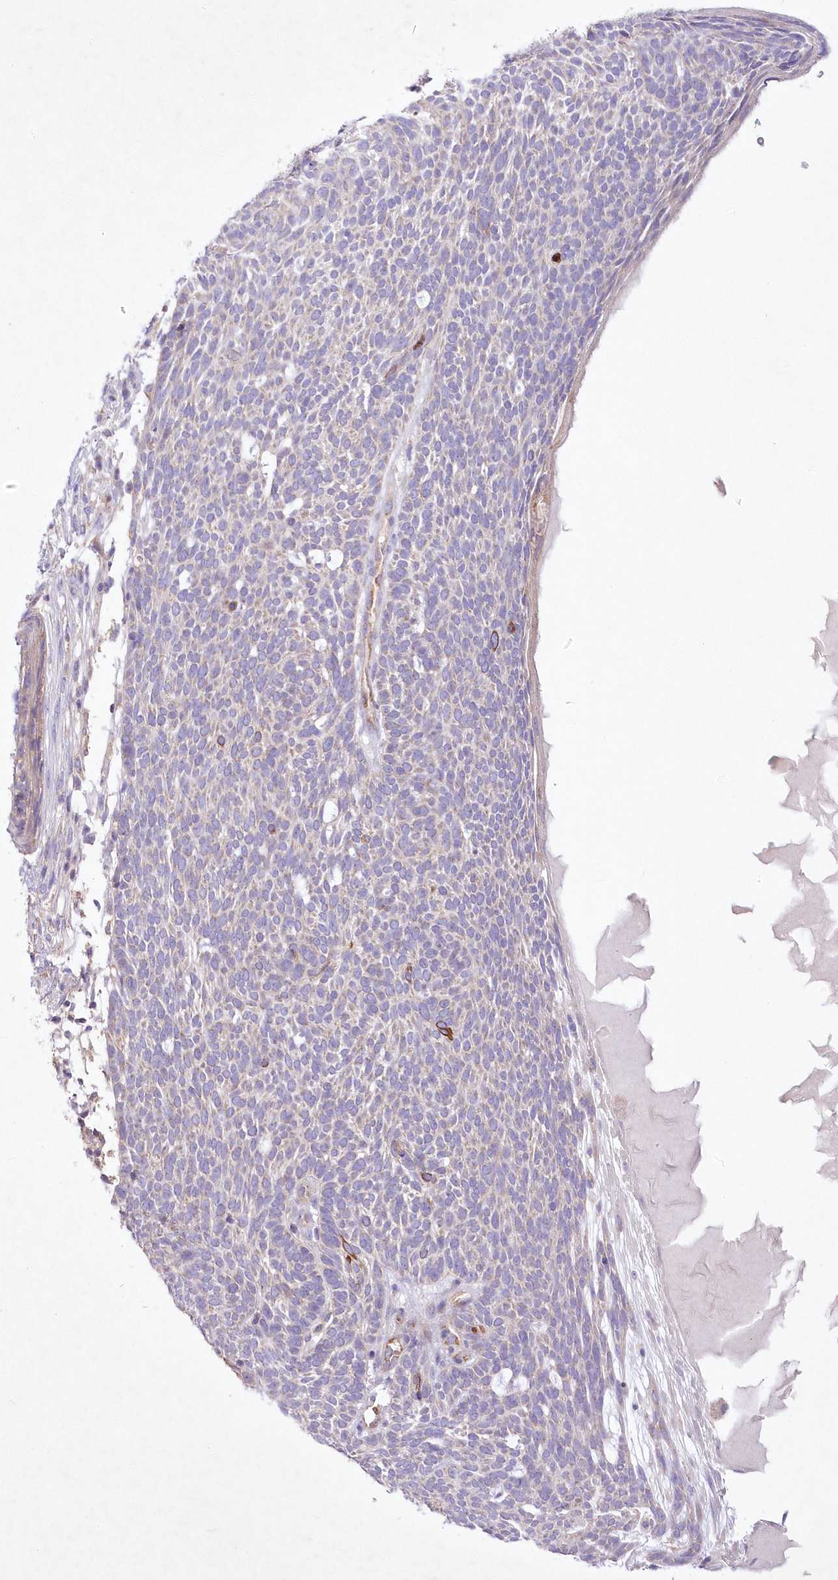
{"staining": {"intensity": "negative", "quantity": "none", "location": "none"}, "tissue": "skin cancer", "cell_type": "Tumor cells", "image_type": "cancer", "snomed": [{"axis": "morphology", "description": "Squamous cell carcinoma, NOS"}, {"axis": "topography", "description": "Skin"}], "caption": "IHC of human squamous cell carcinoma (skin) exhibits no expression in tumor cells.", "gene": "ITSN2", "patient": {"sex": "female", "age": 90}}